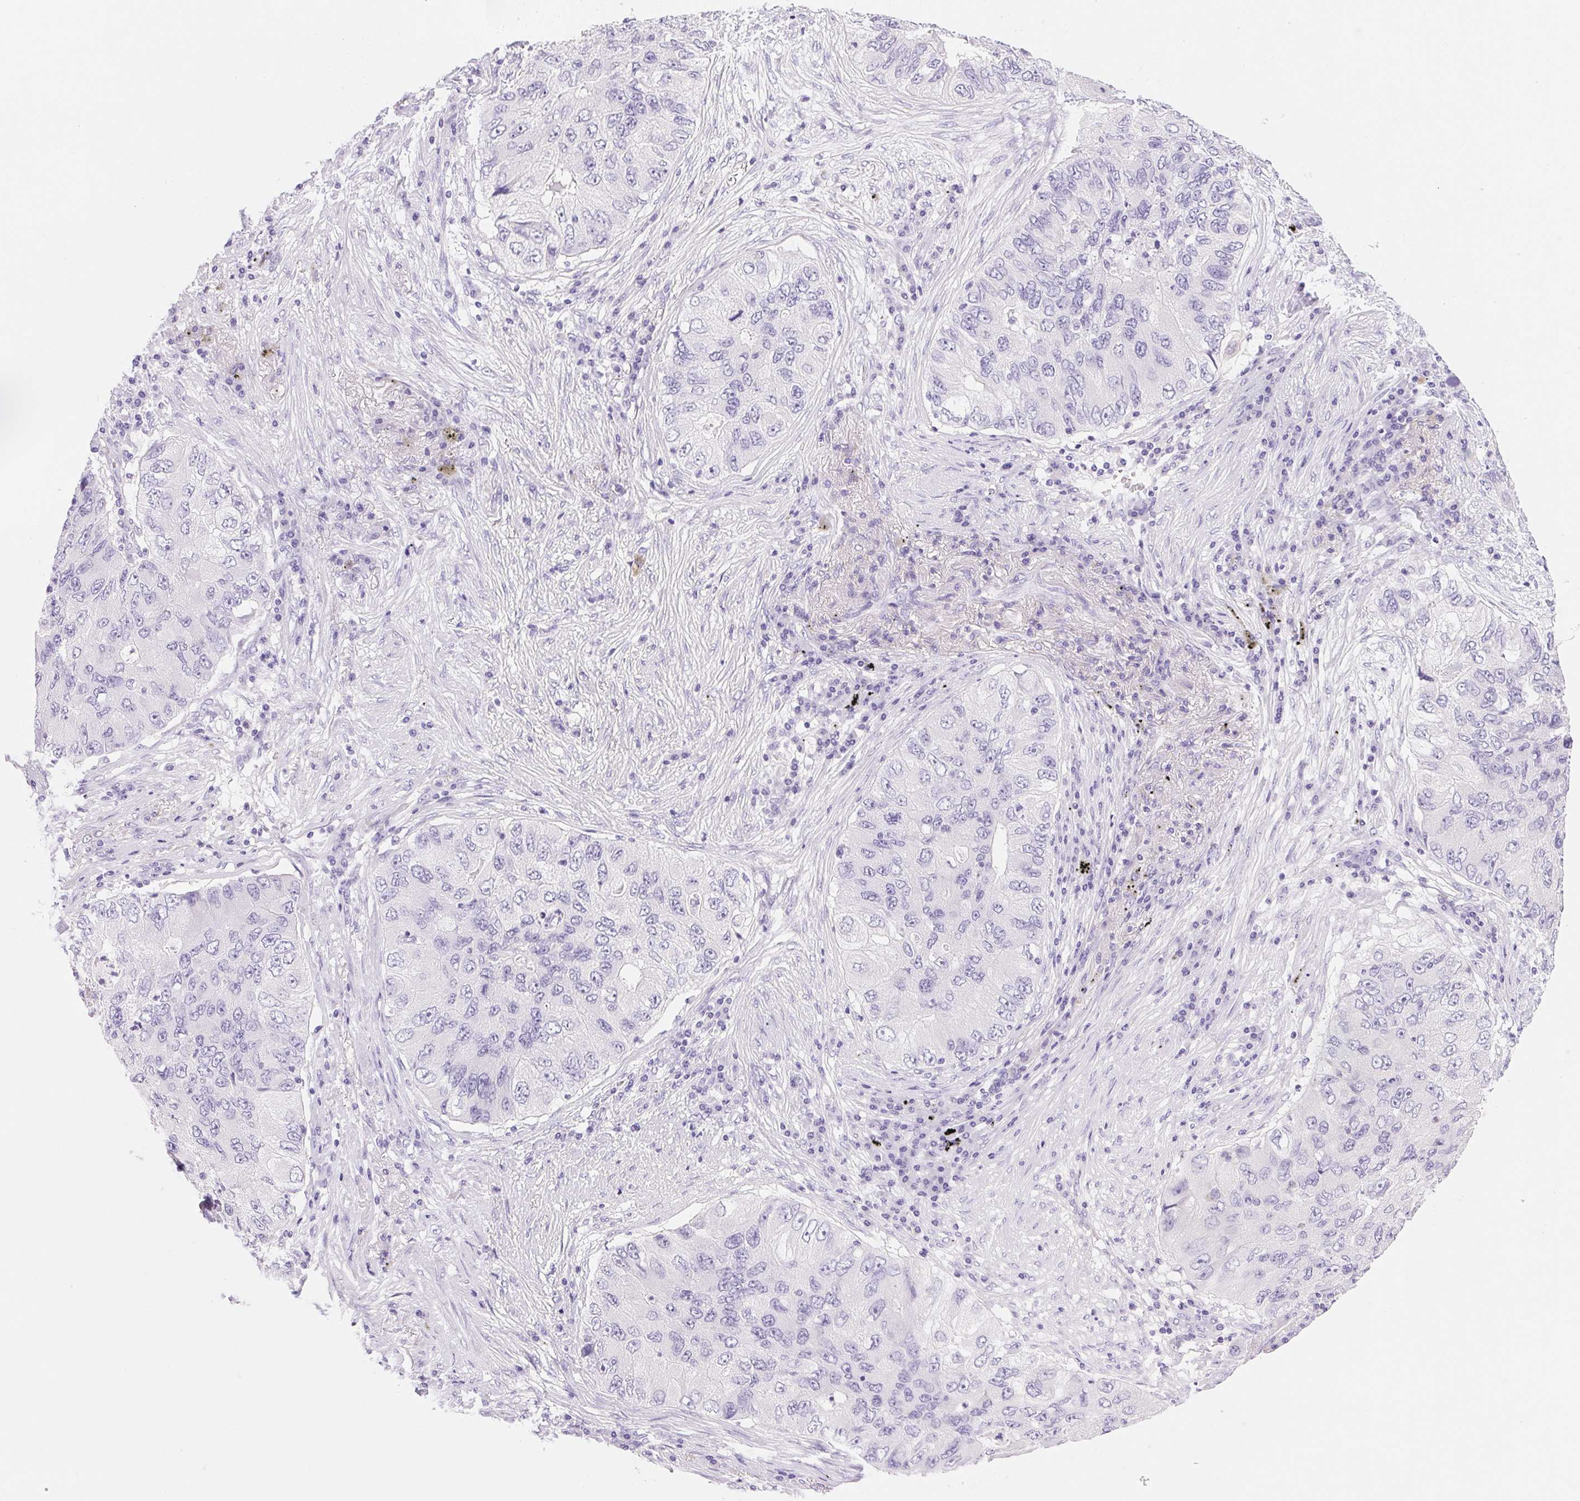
{"staining": {"intensity": "negative", "quantity": "none", "location": "none"}, "tissue": "lung cancer", "cell_type": "Tumor cells", "image_type": "cancer", "snomed": [{"axis": "morphology", "description": "Adenocarcinoma, NOS"}, {"axis": "morphology", "description": "Adenocarcinoma, metastatic, NOS"}, {"axis": "topography", "description": "Lymph node"}, {"axis": "topography", "description": "Lung"}], "caption": "An IHC histopathology image of metastatic adenocarcinoma (lung) is shown. There is no staining in tumor cells of metastatic adenocarcinoma (lung).", "gene": "DHCR24", "patient": {"sex": "female", "age": 54}}